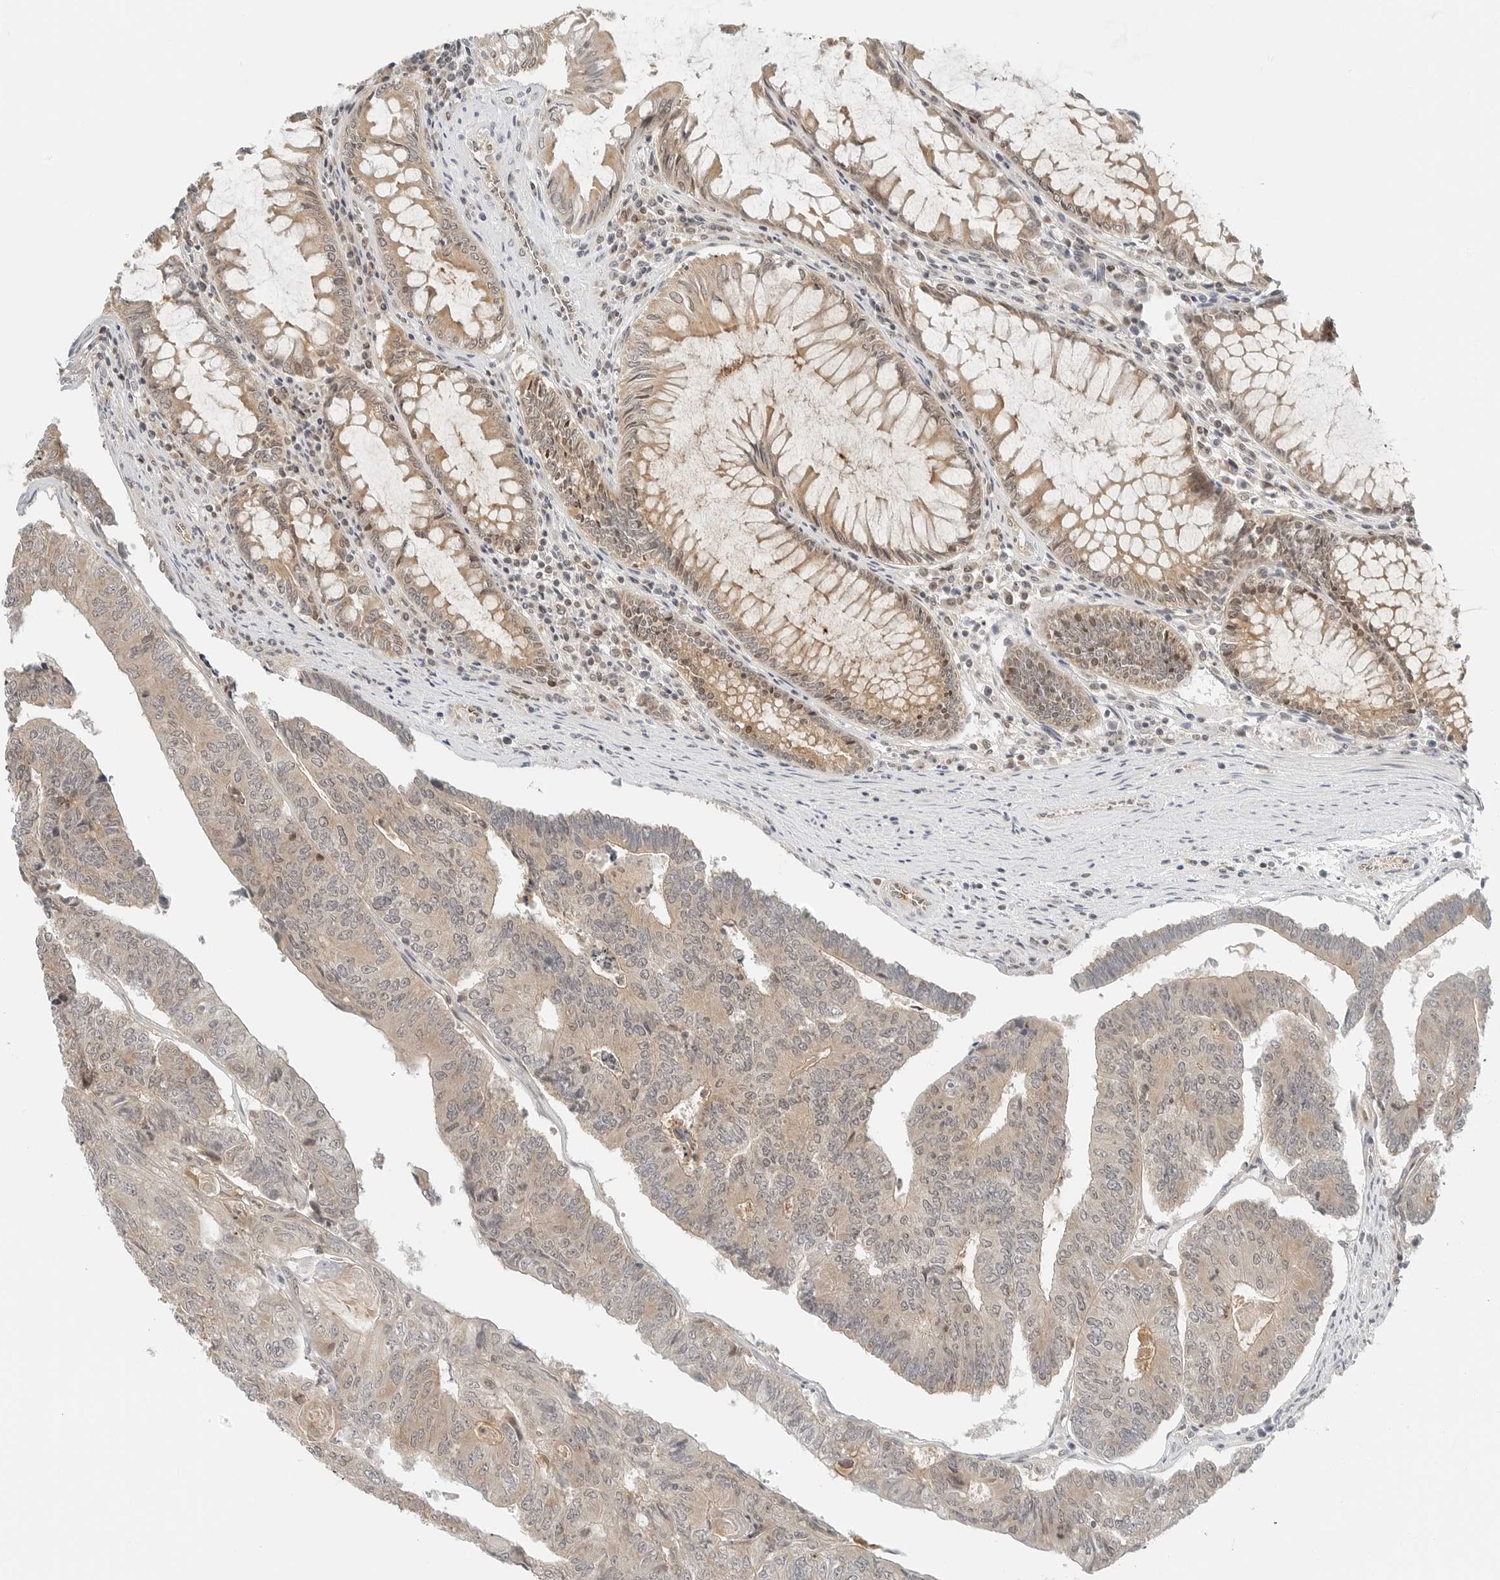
{"staining": {"intensity": "weak", "quantity": "25%-75%", "location": "cytoplasmic/membranous,nuclear"}, "tissue": "colorectal cancer", "cell_type": "Tumor cells", "image_type": "cancer", "snomed": [{"axis": "morphology", "description": "Adenocarcinoma, NOS"}, {"axis": "topography", "description": "Colon"}], "caption": "Protein expression analysis of human colorectal cancer reveals weak cytoplasmic/membranous and nuclear expression in about 25%-75% of tumor cells.", "gene": "IQCC", "patient": {"sex": "female", "age": 67}}